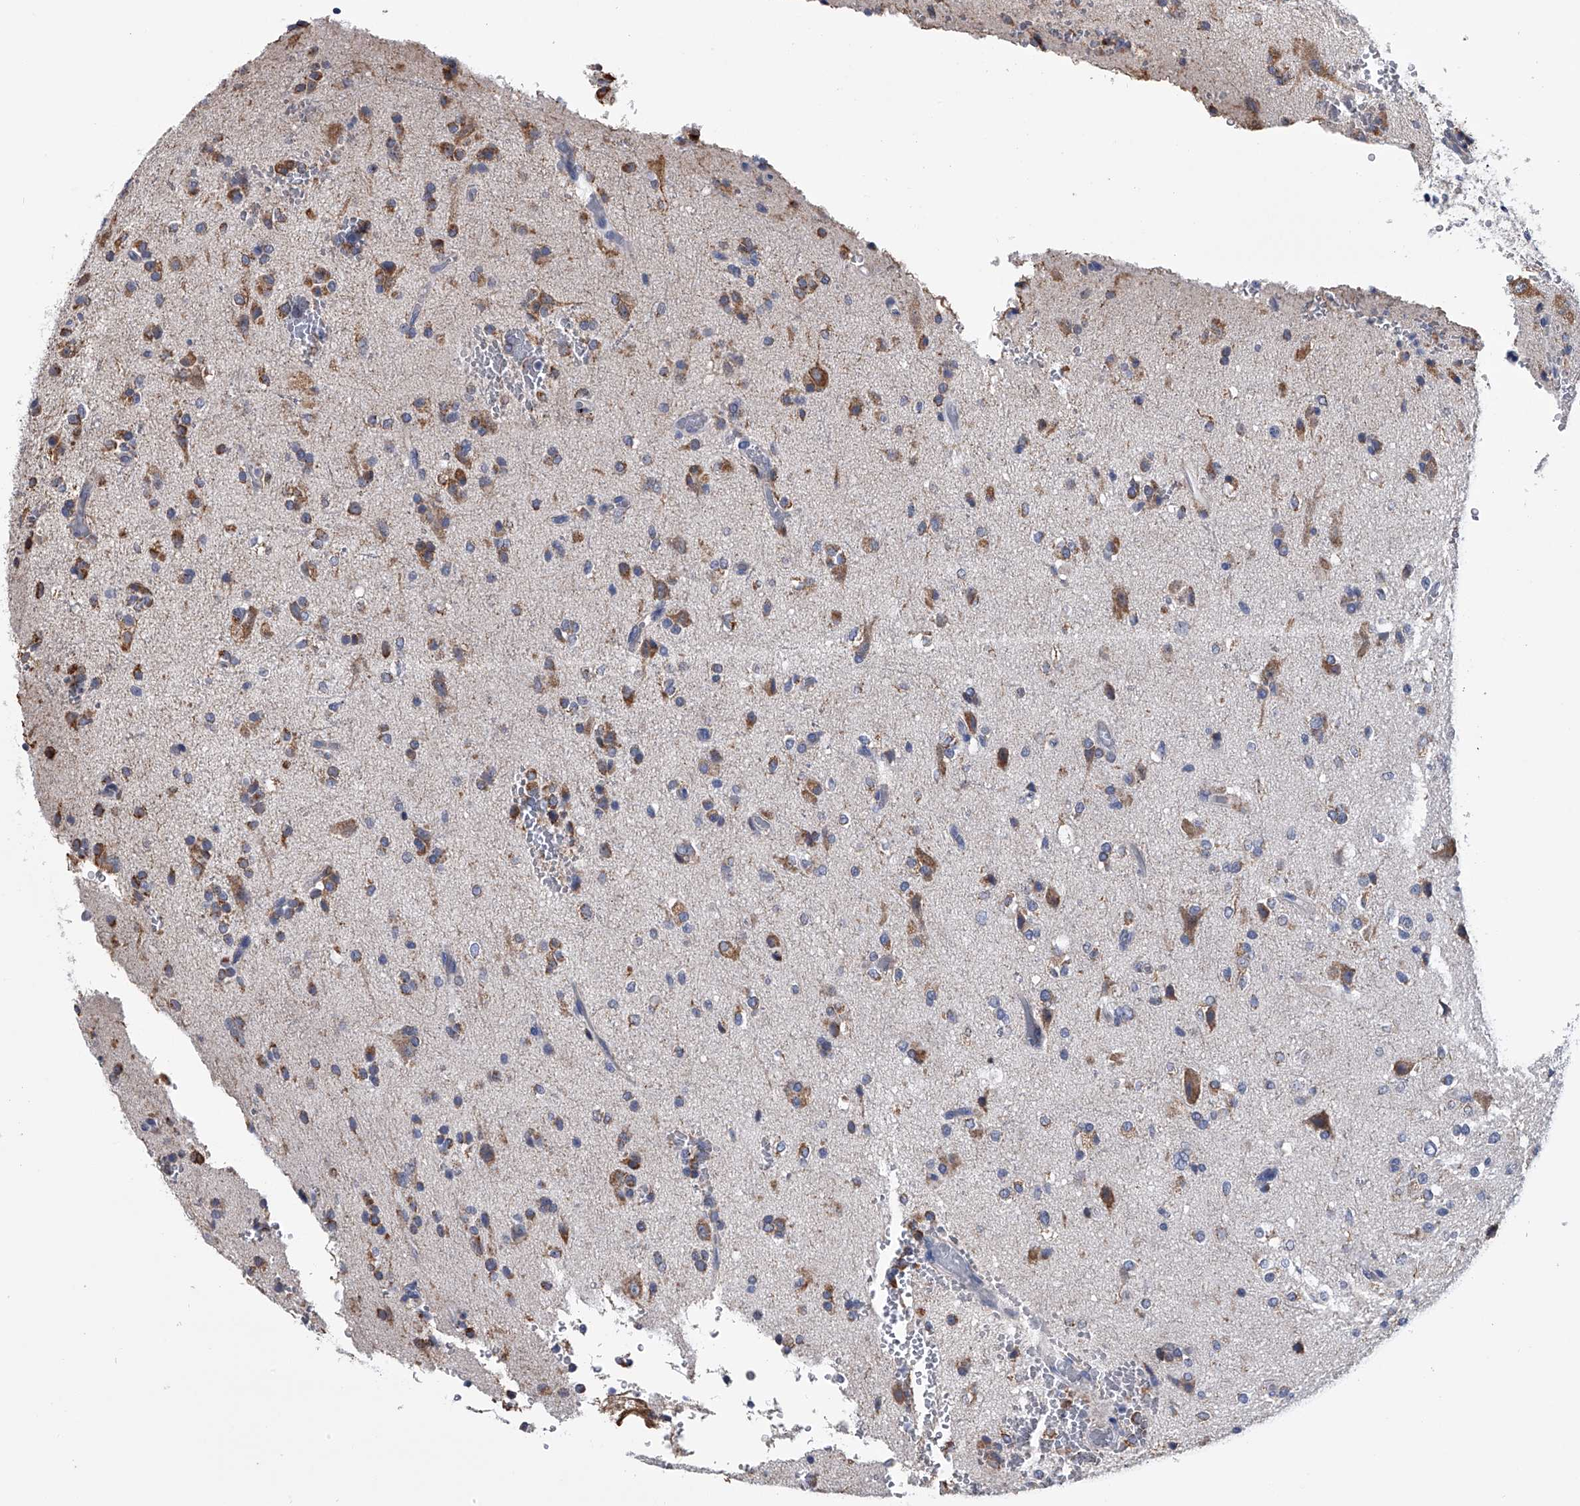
{"staining": {"intensity": "moderate", "quantity": ">75%", "location": "cytoplasmic/membranous"}, "tissue": "glioma", "cell_type": "Tumor cells", "image_type": "cancer", "snomed": [{"axis": "morphology", "description": "Glioma, malignant, High grade"}, {"axis": "topography", "description": "Brain"}], "caption": "The image exhibits a brown stain indicating the presence of a protein in the cytoplasmic/membranous of tumor cells in high-grade glioma (malignant).", "gene": "OAT", "patient": {"sex": "male", "age": 47}}